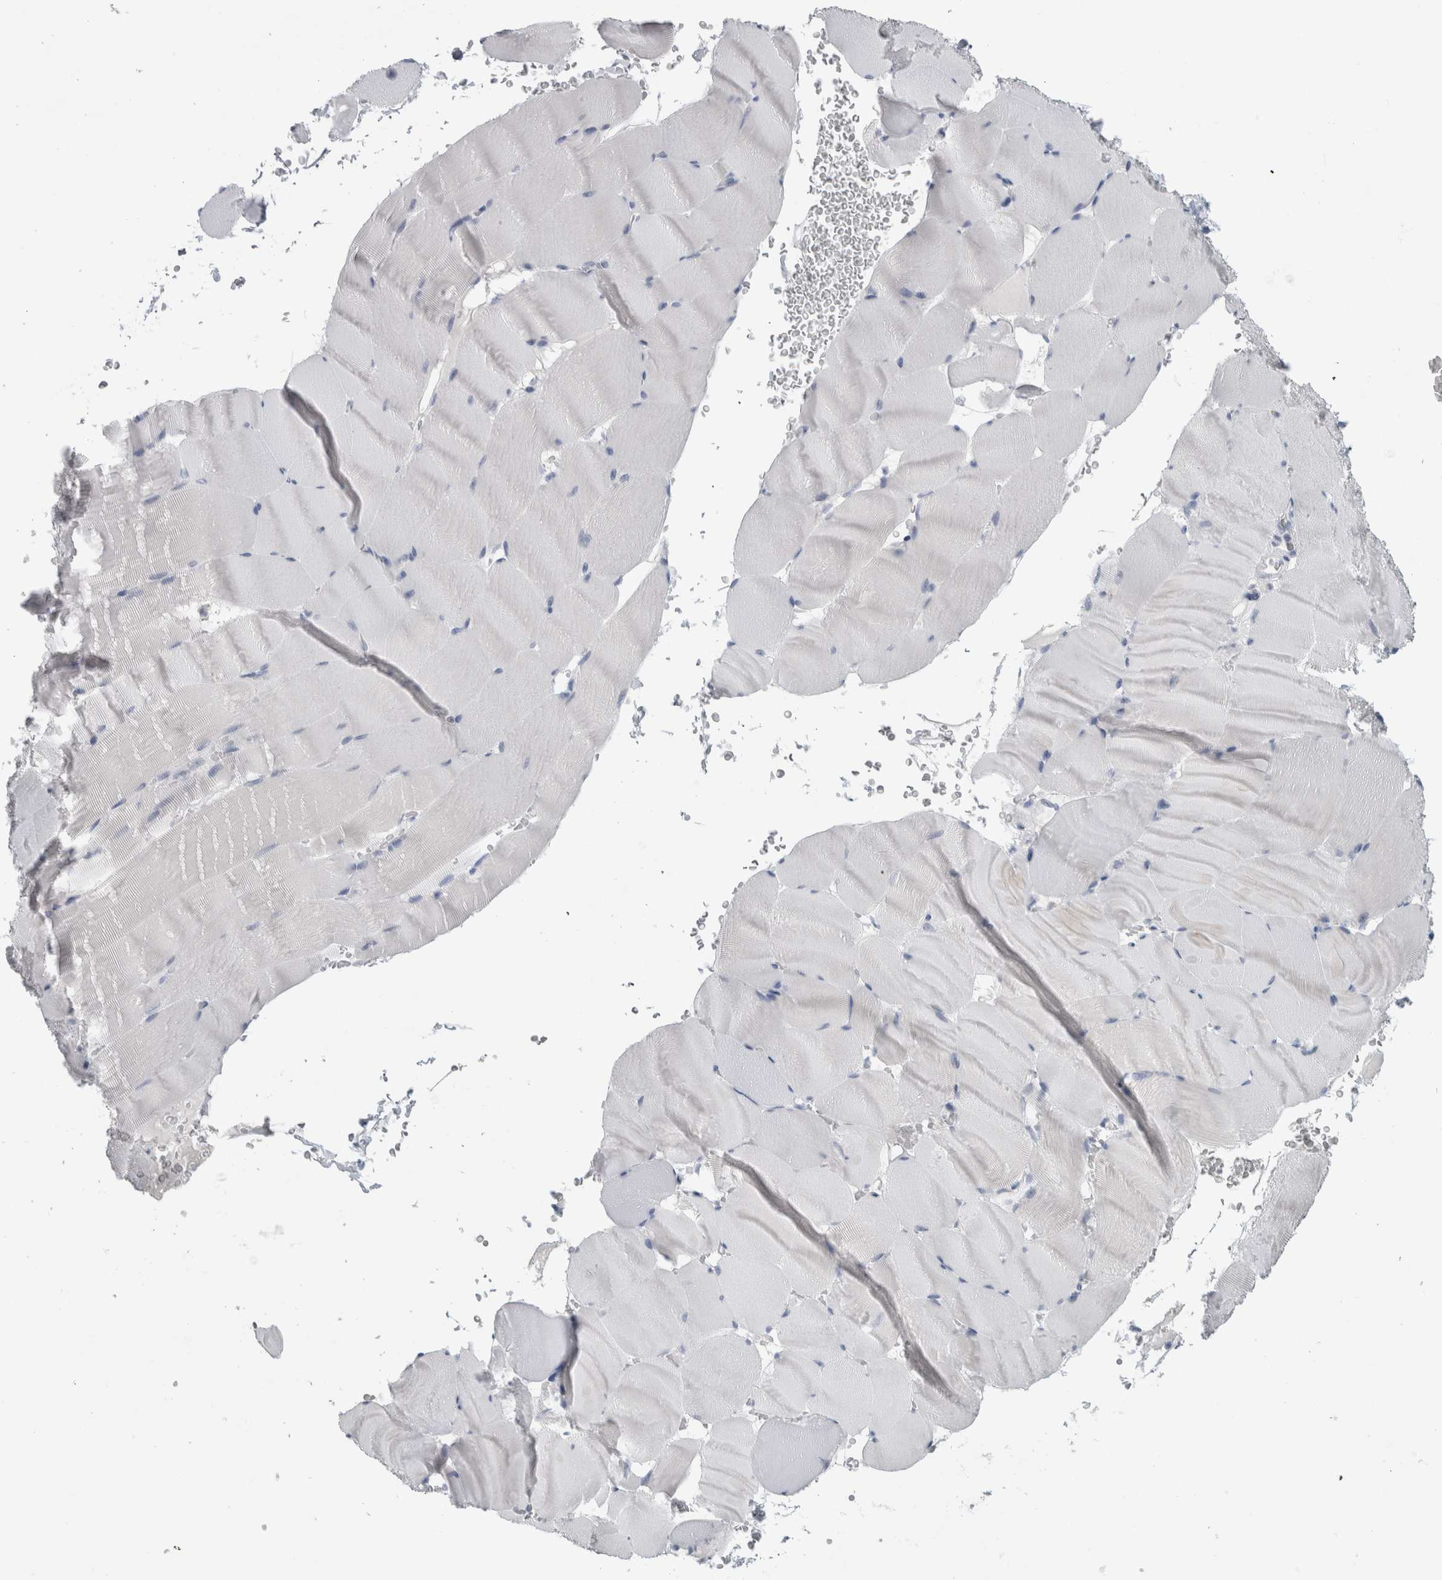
{"staining": {"intensity": "negative", "quantity": "none", "location": "none"}, "tissue": "skeletal muscle", "cell_type": "Myocytes", "image_type": "normal", "snomed": [{"axis": "morphology", "description": "Normal tissue, NOS"}, {"axis": "topography", "description": "Skeletal muscle"}], "caption": "Protein analysis of normal skeletal muscle shows no significant positivity in myocytes. Nuclei are stained in blue.", "gene": "ADAM2", "patient": {"sex": "male", "age": 62}}